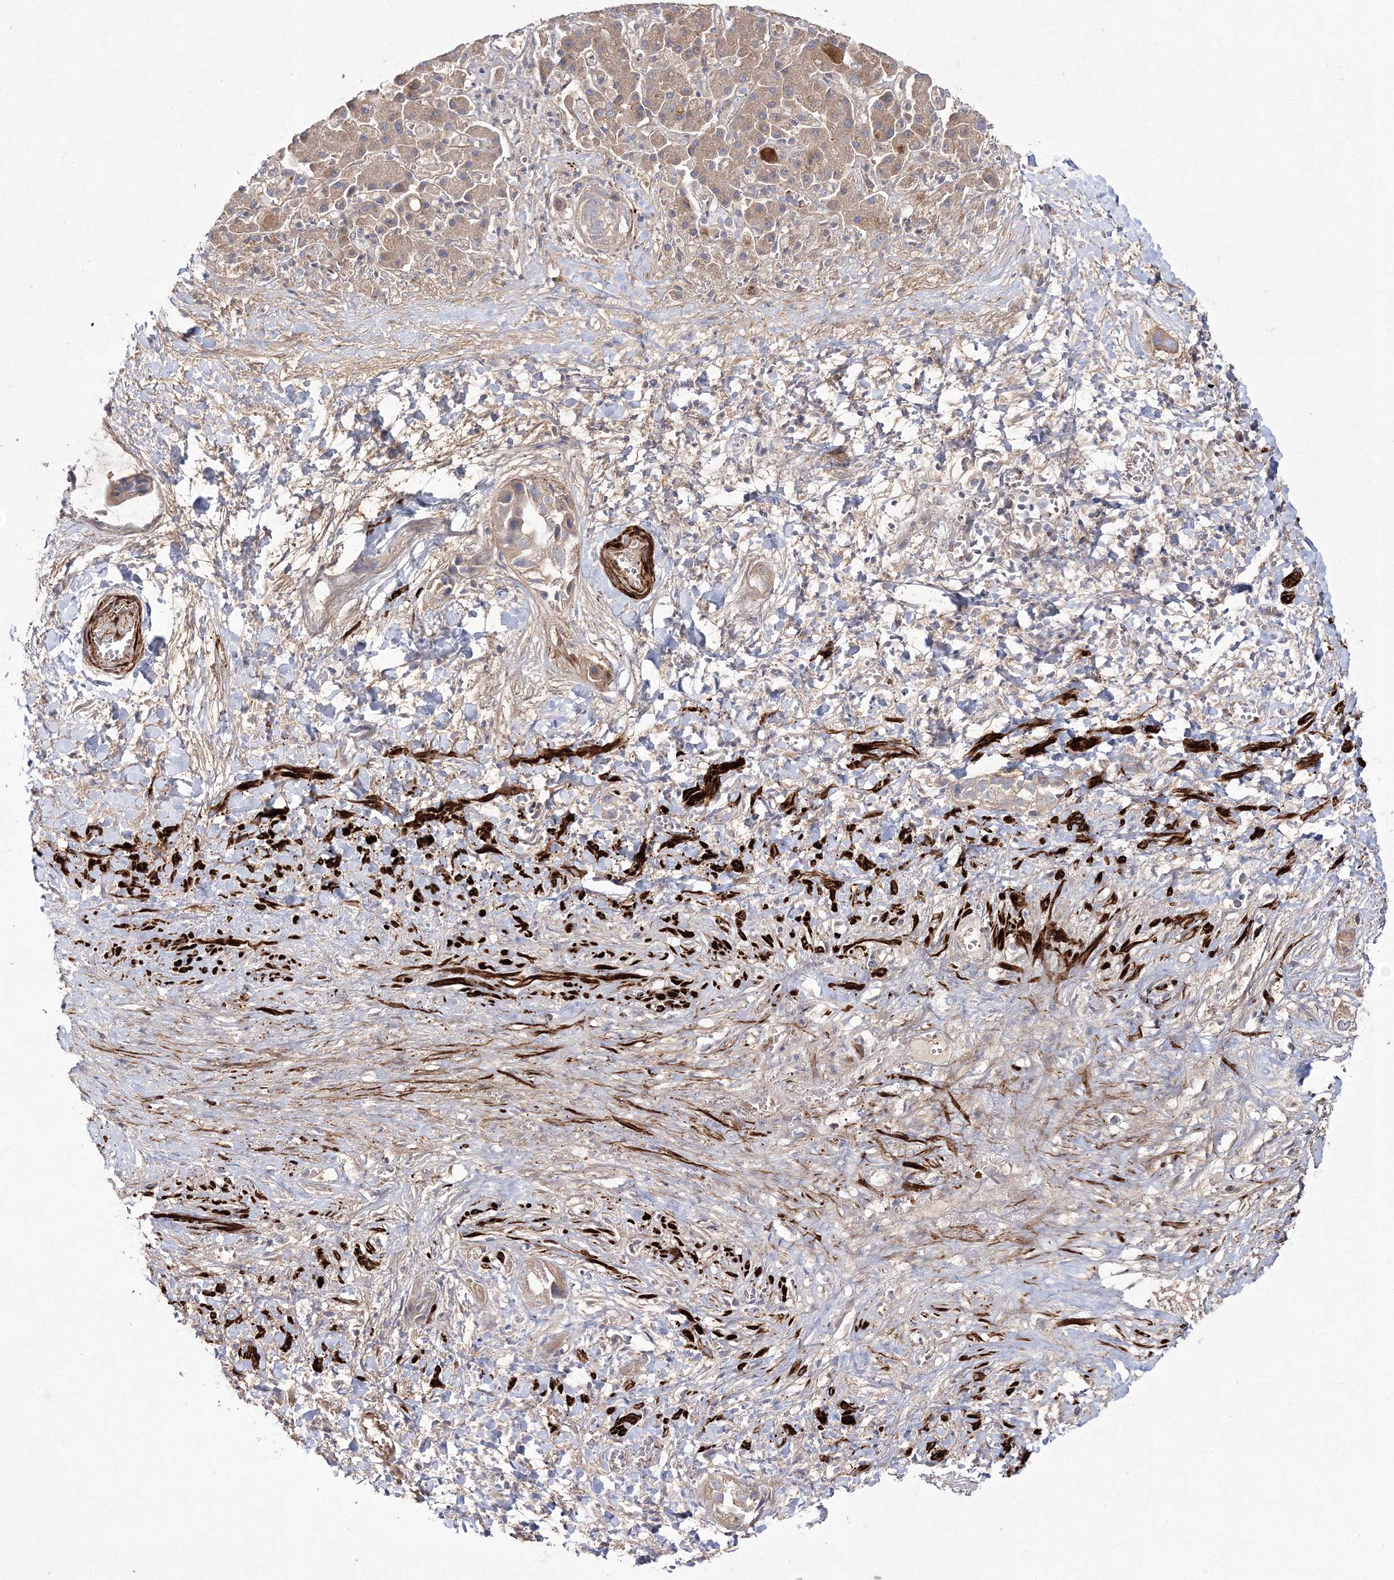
{"staining": {"intensity": "weak", "quantity": ">75%", "location": "cytoplasmic/membranous"}, "tissue": "liver cancer", "cell_type": "Tumor cells", "image_type": "cancer", "snomed": [{"axis": "morphology", "description": "Cholangiocarcinoma"}, {"axis": "topography", "description": "Liver"}], "caption": "DAB immunohistochemical staining of human cholangiocarcinoma (liver) demonstrates weak cytoplasmic/membranous protein positivity in approximately >75% of tumor cells. The staining is performed using DAB (3,3'-diaminobenzidine) brown chromogen to label protein expression. The nuclei are counter-stained blue using hematoxylin.", "gene": "ZSWIM6", "patient": {"sex": "female", "age": 52}}